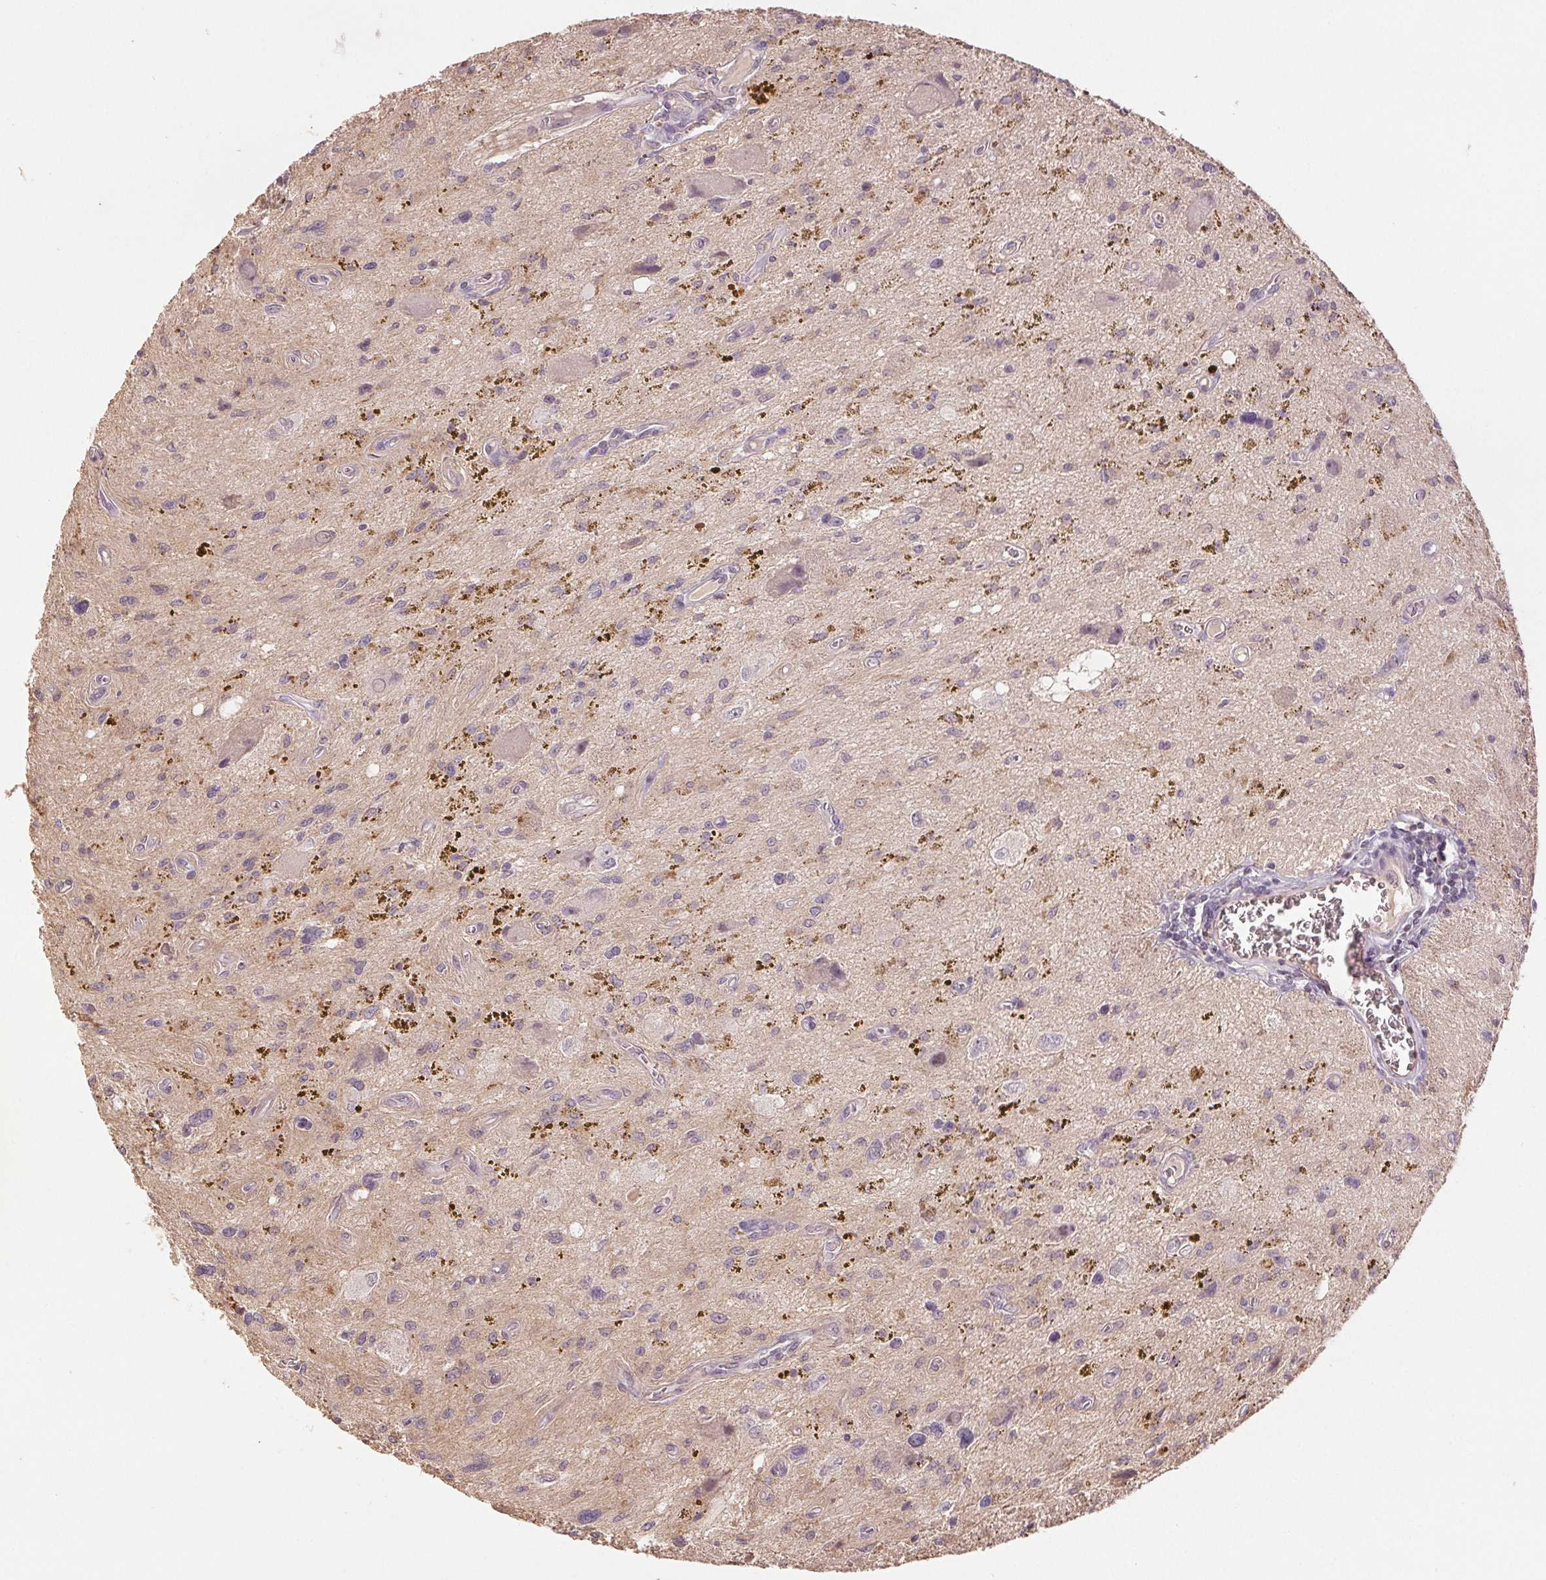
{"staining": {"intensity": "negative", "quantity": "none", "location": "none"}, "tissue": "glioma", "cell_type": "Tumor cells", "image_type": "cancer", "snomed": [{"axis": "morphology", "description": "Glioma, malignant, Low grade"}, {"axis": "topography", "description": "Cerebellum"}], "caption": "This is an IHC histopathology image of glioma. There is no expression in tumor cells.", "gene": "COX14", "patient": {"sex": "female", "age": 14}}